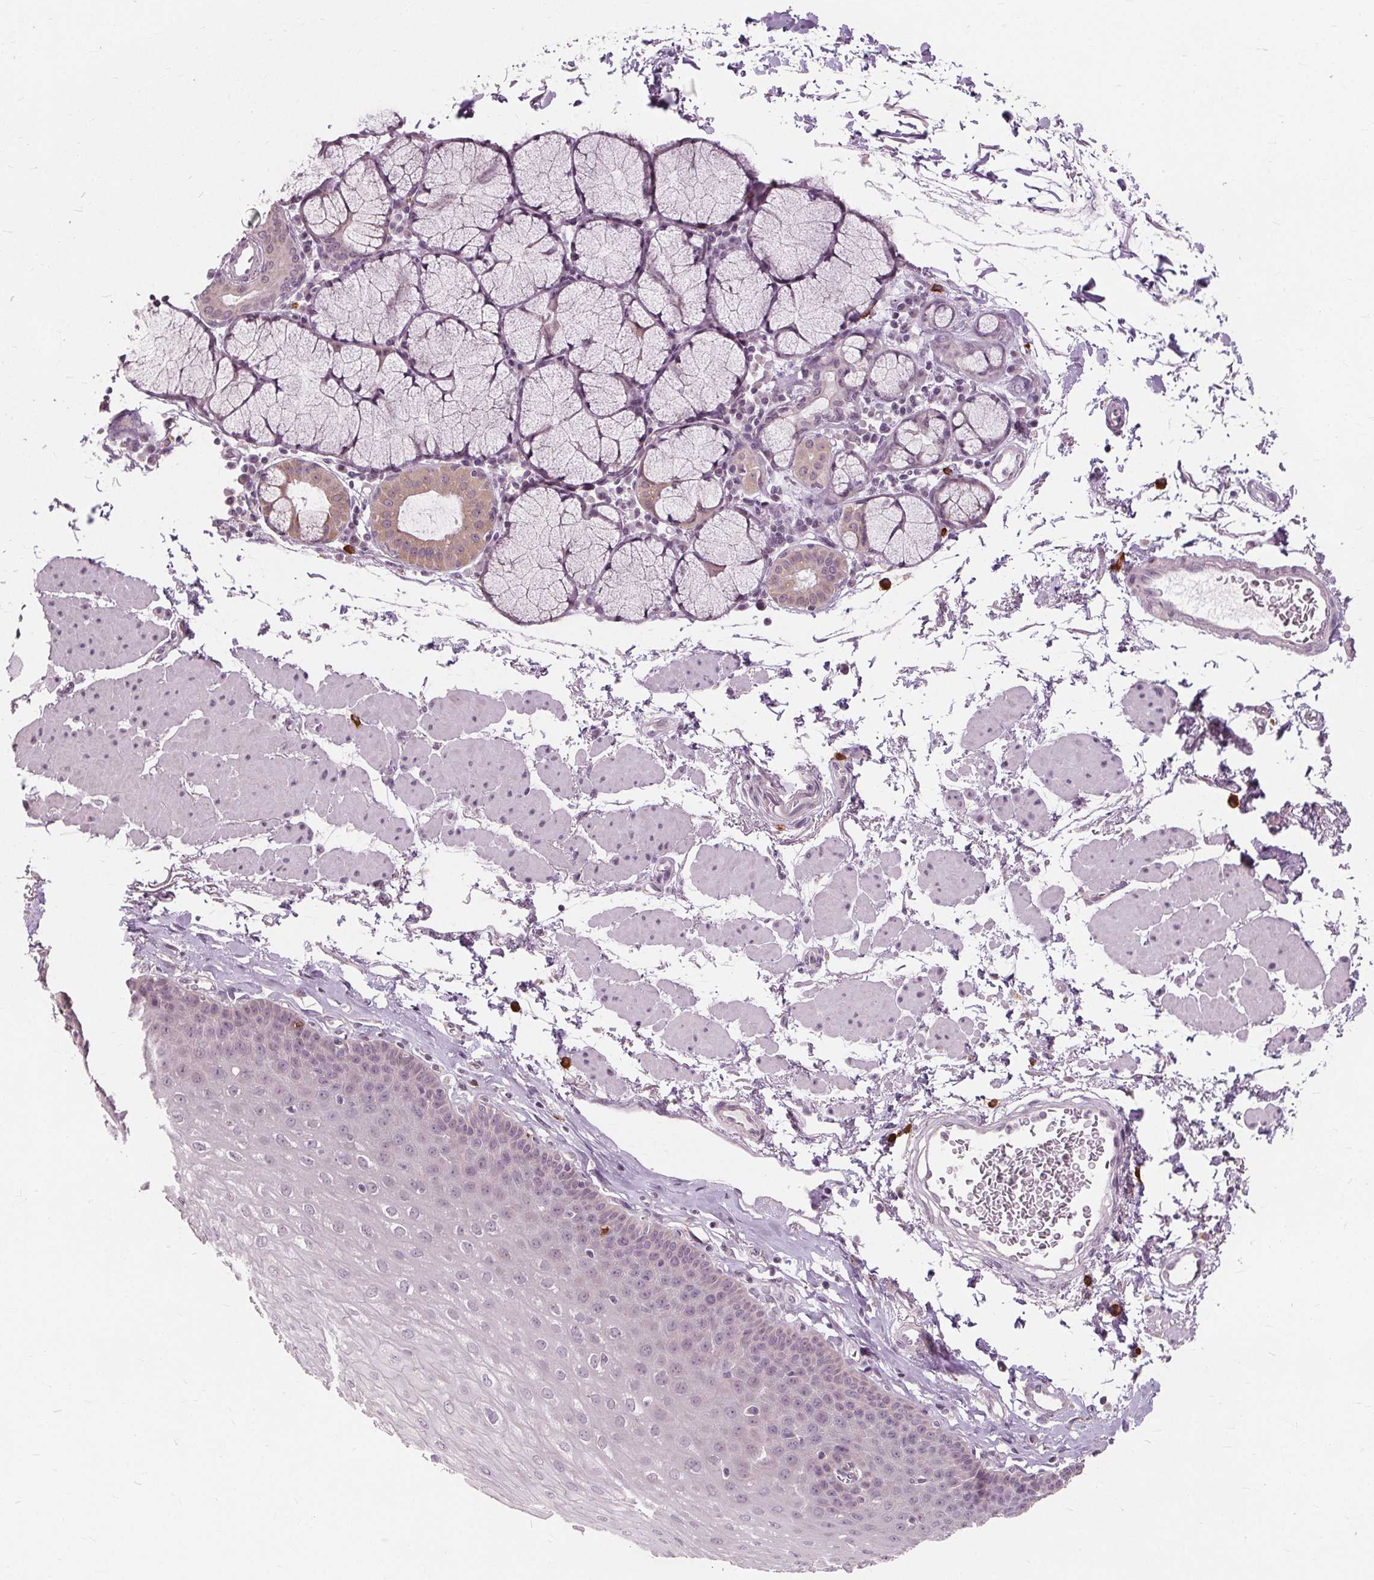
{"staining": {"intensity": "negative", "quantity": "none", "location": "none"}, "tissue": "esophagus", "cell_type": "Squamous epithelial cells", "image_type": "normal", "snomed": [{"axis": "morphology", "description": "Normal tissue, NOS"}, {"axis": "topography", "description": "Esophagus"}], "caption": "Protein analysis of unremarkable esophagus exhibits no significant expression in squamous epithelial cells. (Stains: DAB (3,3'-diaminobenzidine) IHC with hematoxylin counter stain, Microscopy: brightfield microscopy at high magnification).", "gene": "SIGLEC6", "patient": {"sex": "female", "age": 81}}